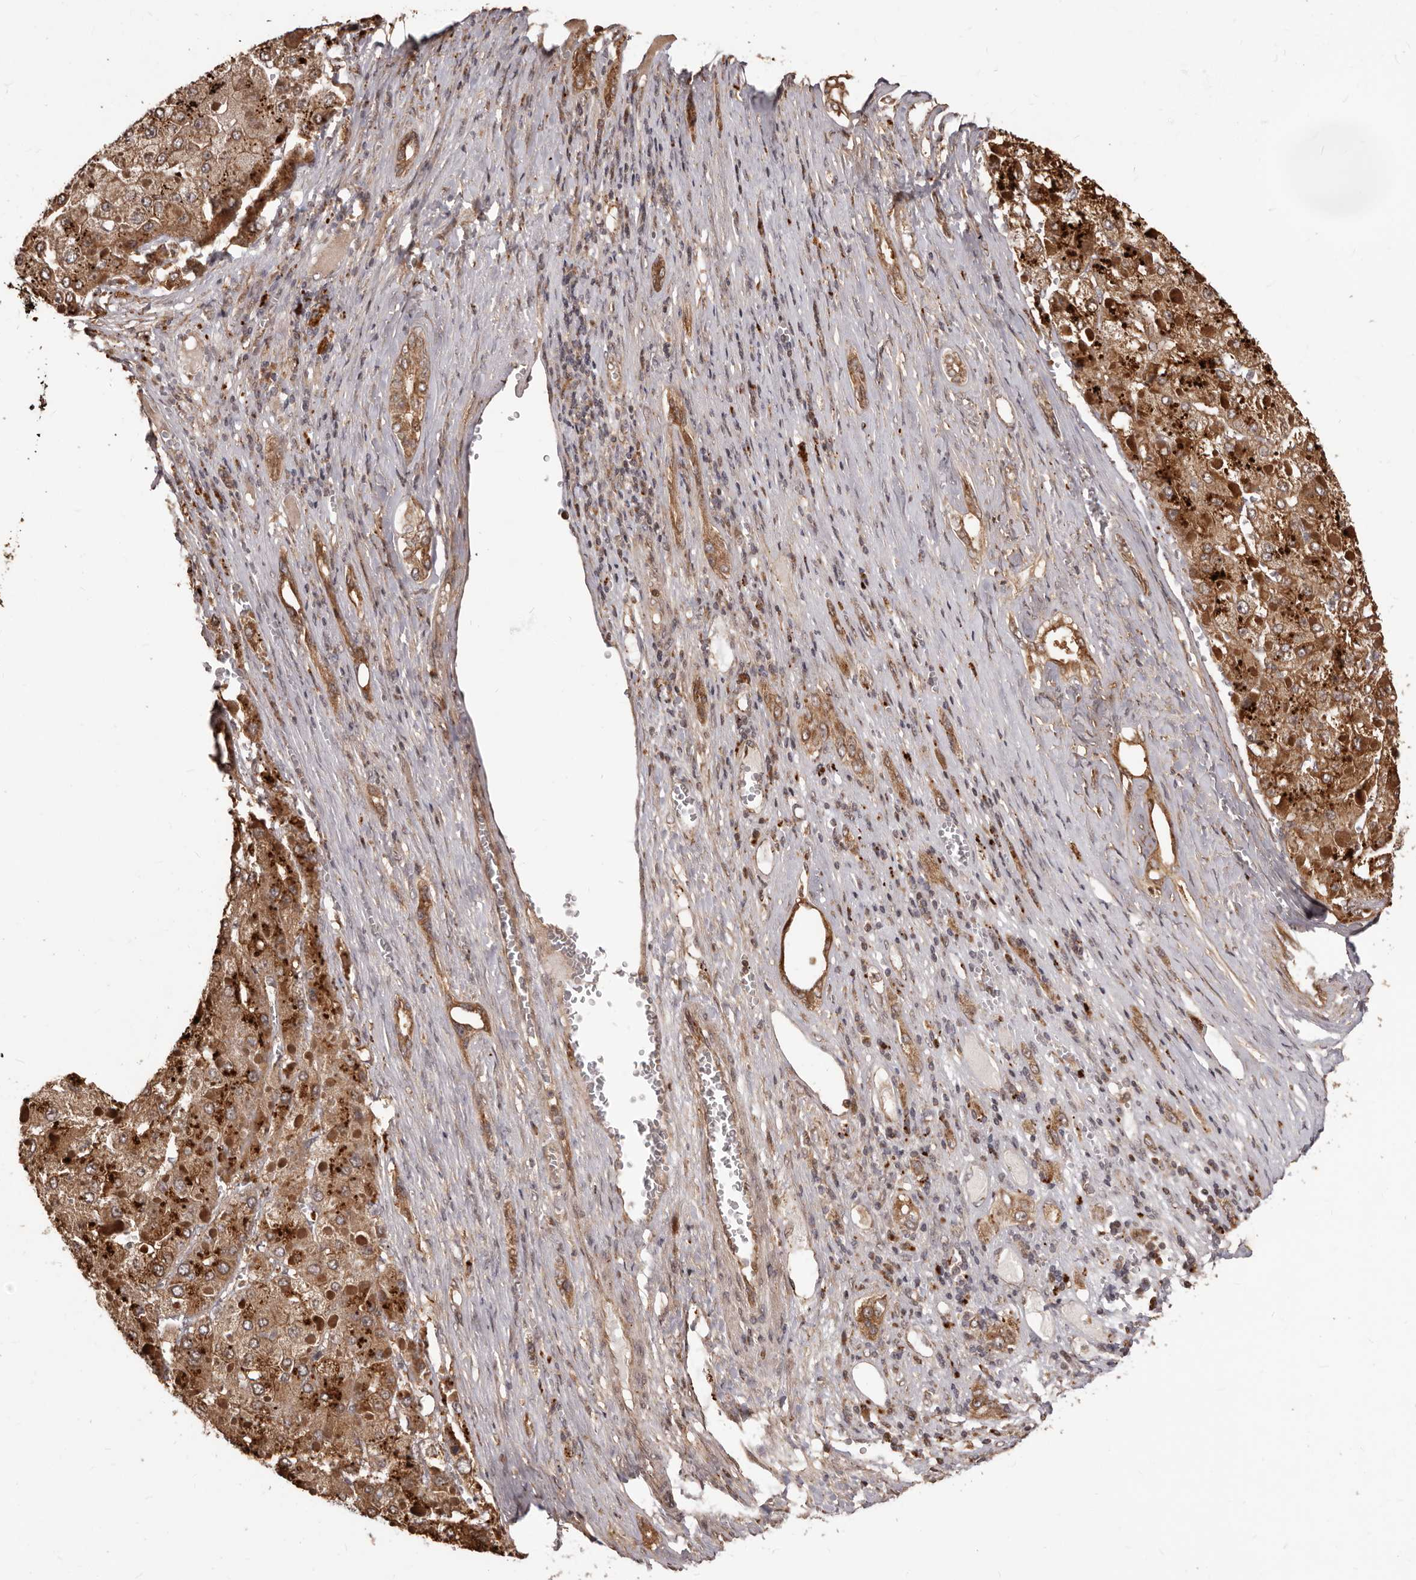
{"staining": {"intensity": "strong", "quantity": ">75%", "location": "cytoplasmic/membranous"}, "tissue": "liver cancer", "cell_type": "Tumor cells", "image_type": "cancer", "snomed": [{"axis": "morphology", "description": "Carcinoma, Hepatocellular, NOS"}, {"axis": "topography", "description": "Liver"}], "caption": "Immunohistochemical staining of human liver cancer displays high levels of strong cytoplasmic/membranous positivity in about >75% of tumor cells.", "gene": "MTO1", "patient": {"sex": "female", "age": 73}}